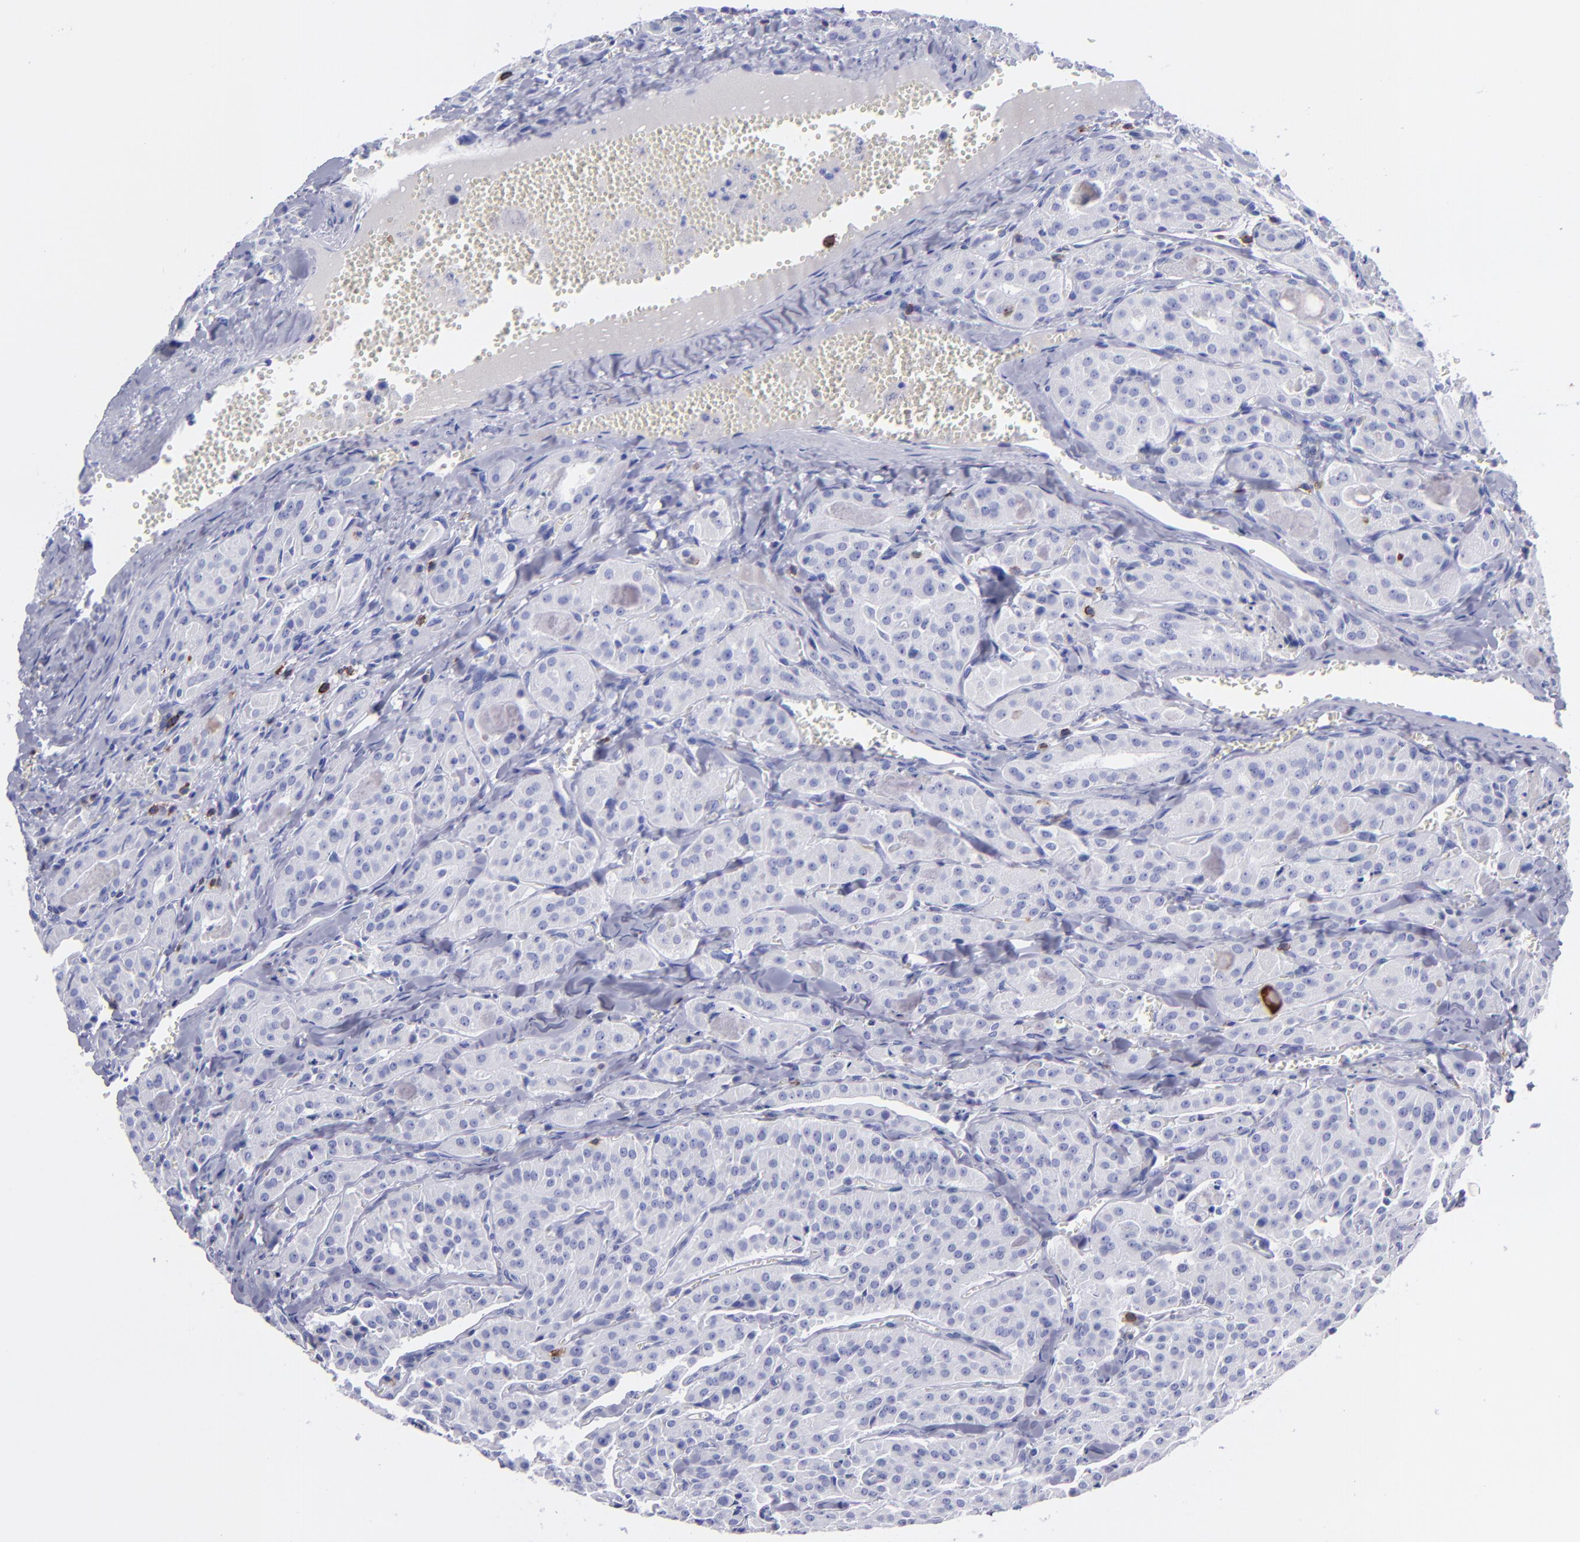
{"staining": {"intensity": "negative", "quantity": "none", "location": "none"}, "tissue": "thyroid cancer", "cell_type": "Tumor cells", "image_type": "cancer", "snomed": [{"axis": "morphology", "description": "Carcinoma, NOS"}, {"axis": "topography", "description": "Thyroid gland"}], "caption": "A micrograph of human carcinoma (thyroid) is negative for staining in tumor cells.", "gene": "CD6", "patient": {"sex": "male", "age": 76}}